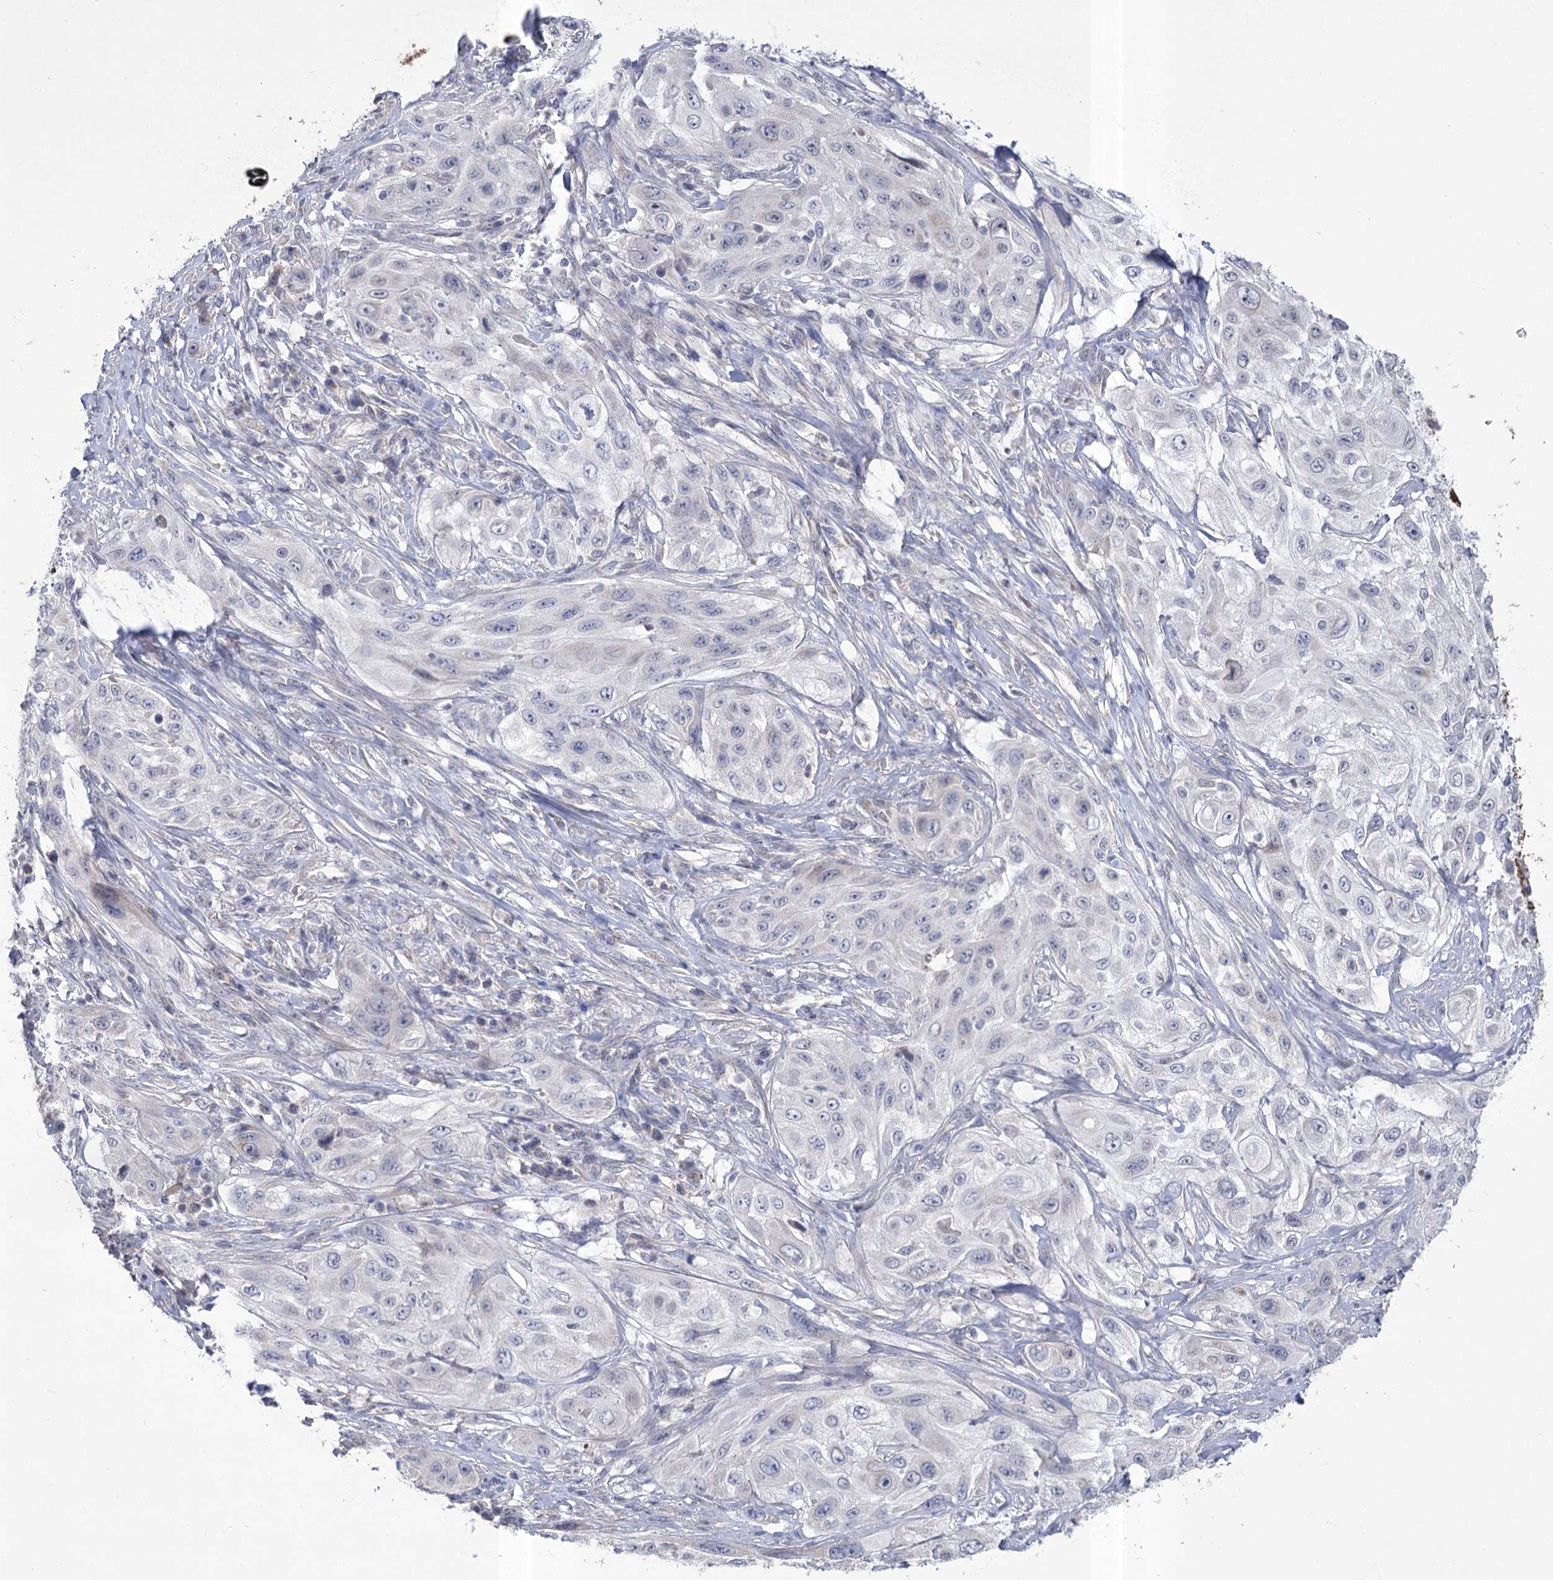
{"staining": {"intensity": "negative", "quantity": "none", "location": "none"}, "tissue": "cervical cancer", "cell_type": "Tumor cells", "image_type": "cancer", "snomed": [{"axis": "morphology", "description": "Squamous cell carcinoma, NOS"}, {"axis": "topography", "description": "Cervix"}], "caption": "There is no significant staining in tumor cells of squamous cell carcinoma (cervical).", "gene": "PDHB", "patient": {"sex": "female", "age": 42}}